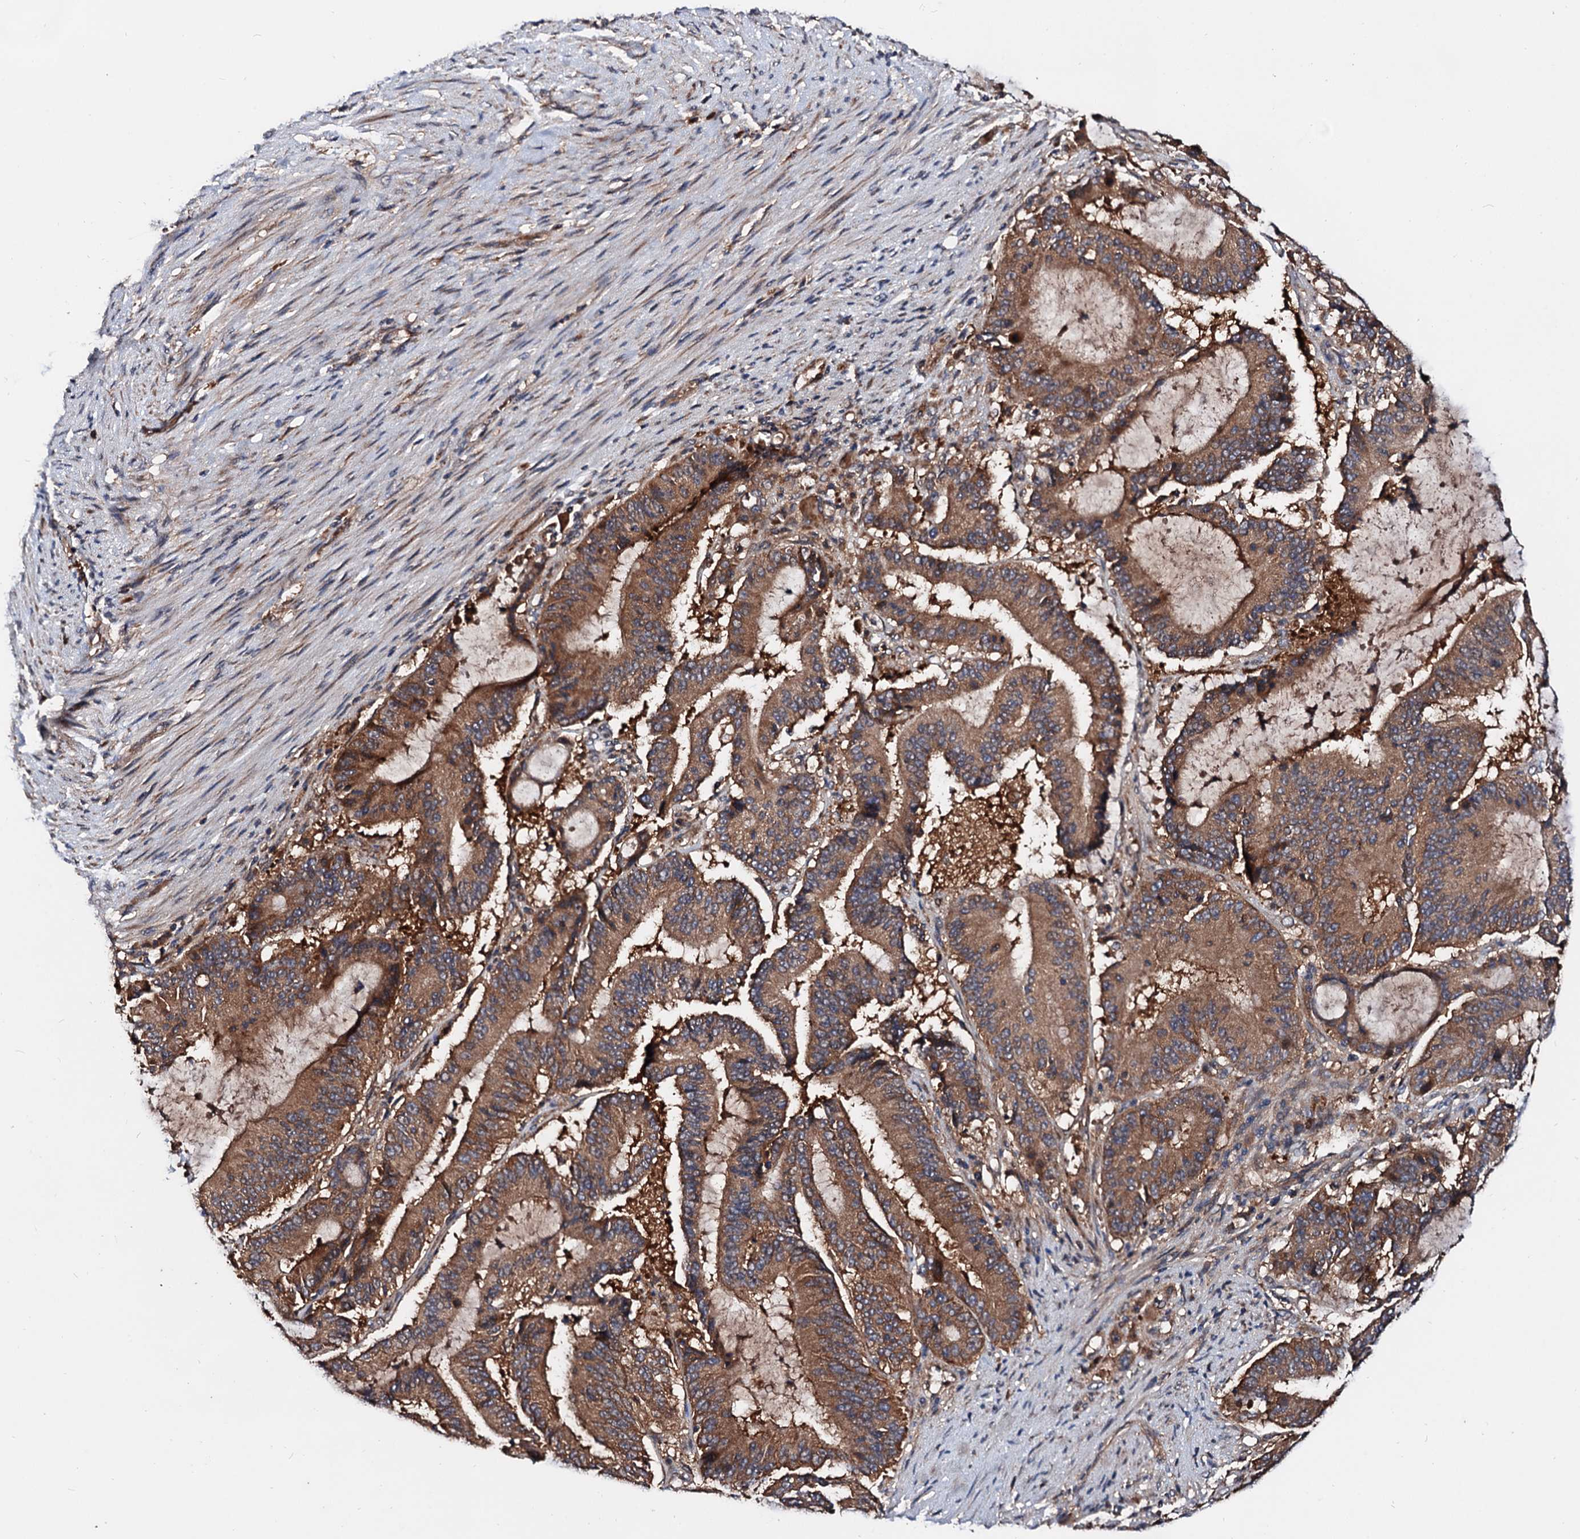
{"staining": {"intensity": "moderate", "quantity": ">75%", "location": "cytoplasmic/membranous"}, "tissue": "liver cancer", "cell_type": "Tumor cells", "image_type": "cancer", "snomed": [{"axis": "morphology", "description": "Normal tissue, NOS"}, {"axis": "morphology", "description": "Cholangiocarcinoma"}, {"axis": "topography", "description": "Liver"}, {"axis": "topography", "description": "Peripheral nerve tissue"}], "caption": "Protein expression analysis of liver cancer (cholangiocarcinoma) shows moderate cytoplasmic/membranous positivity in about >75% of tumor cells. The staining is performed using DAB brown chromogen to label protein expression. The nuclei are counter-stained blue using hematoxylin.", "gene": "EXTL1", "patient": {"sex": "female", "age": 73}}